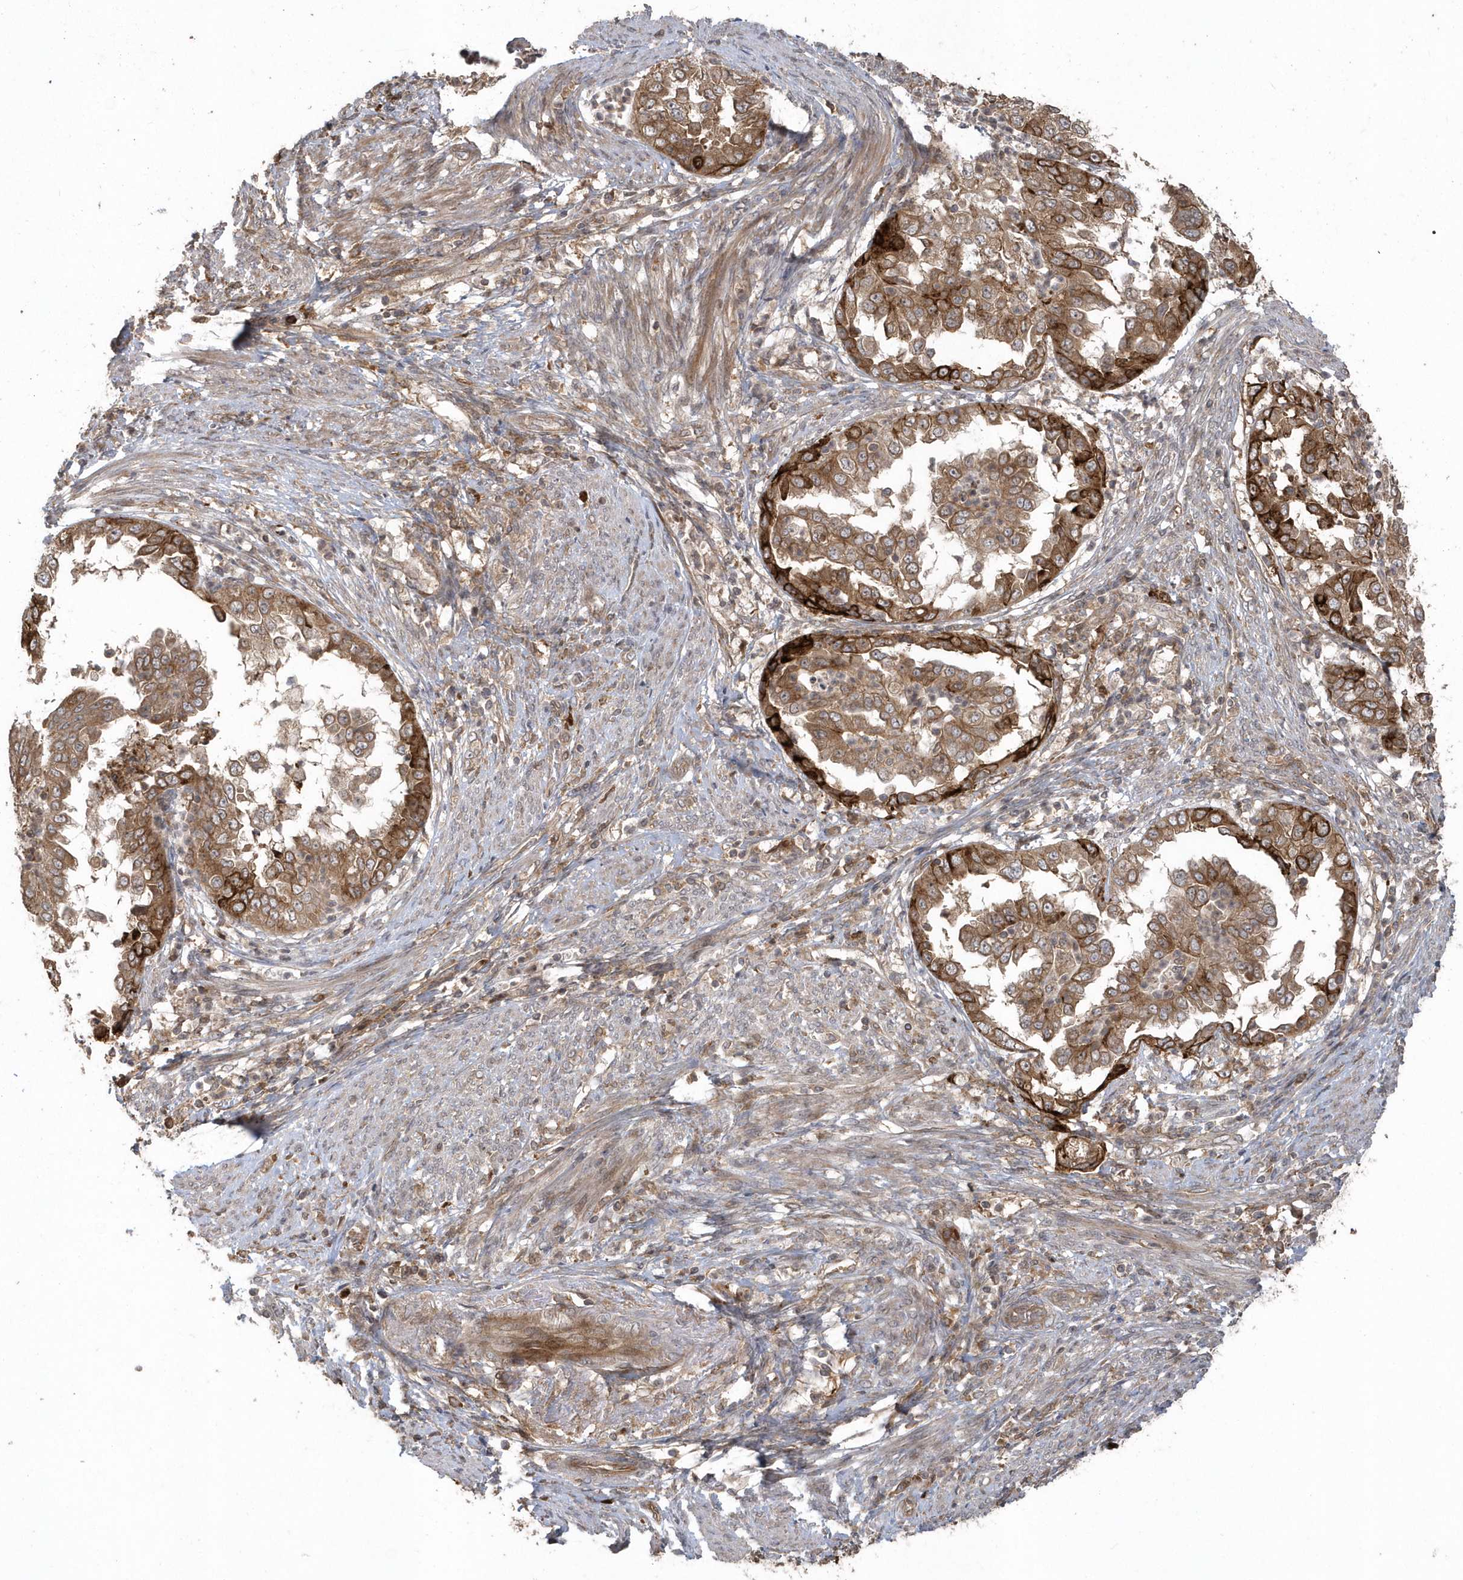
{"staining": {"intensity": "moderate", "quantity": ">75%", "location": "cytoplasmic/membranous"}, "tissue": "endometrial cancer", "cell_type": "Tumor cells", "image_type": "cancer", "snomed": [{"axis": "morphology", "description": "Adenocarcinoma, NOS"}, {"axis": "topography", "description": "Endometrium"}], "caption": "Adenocarcinoma (endometrial) stained with a protein marker shows moderate staining in tumor cells.", "gene": "HERPUD1", "patient": {"sex": "female", "age": 85}}